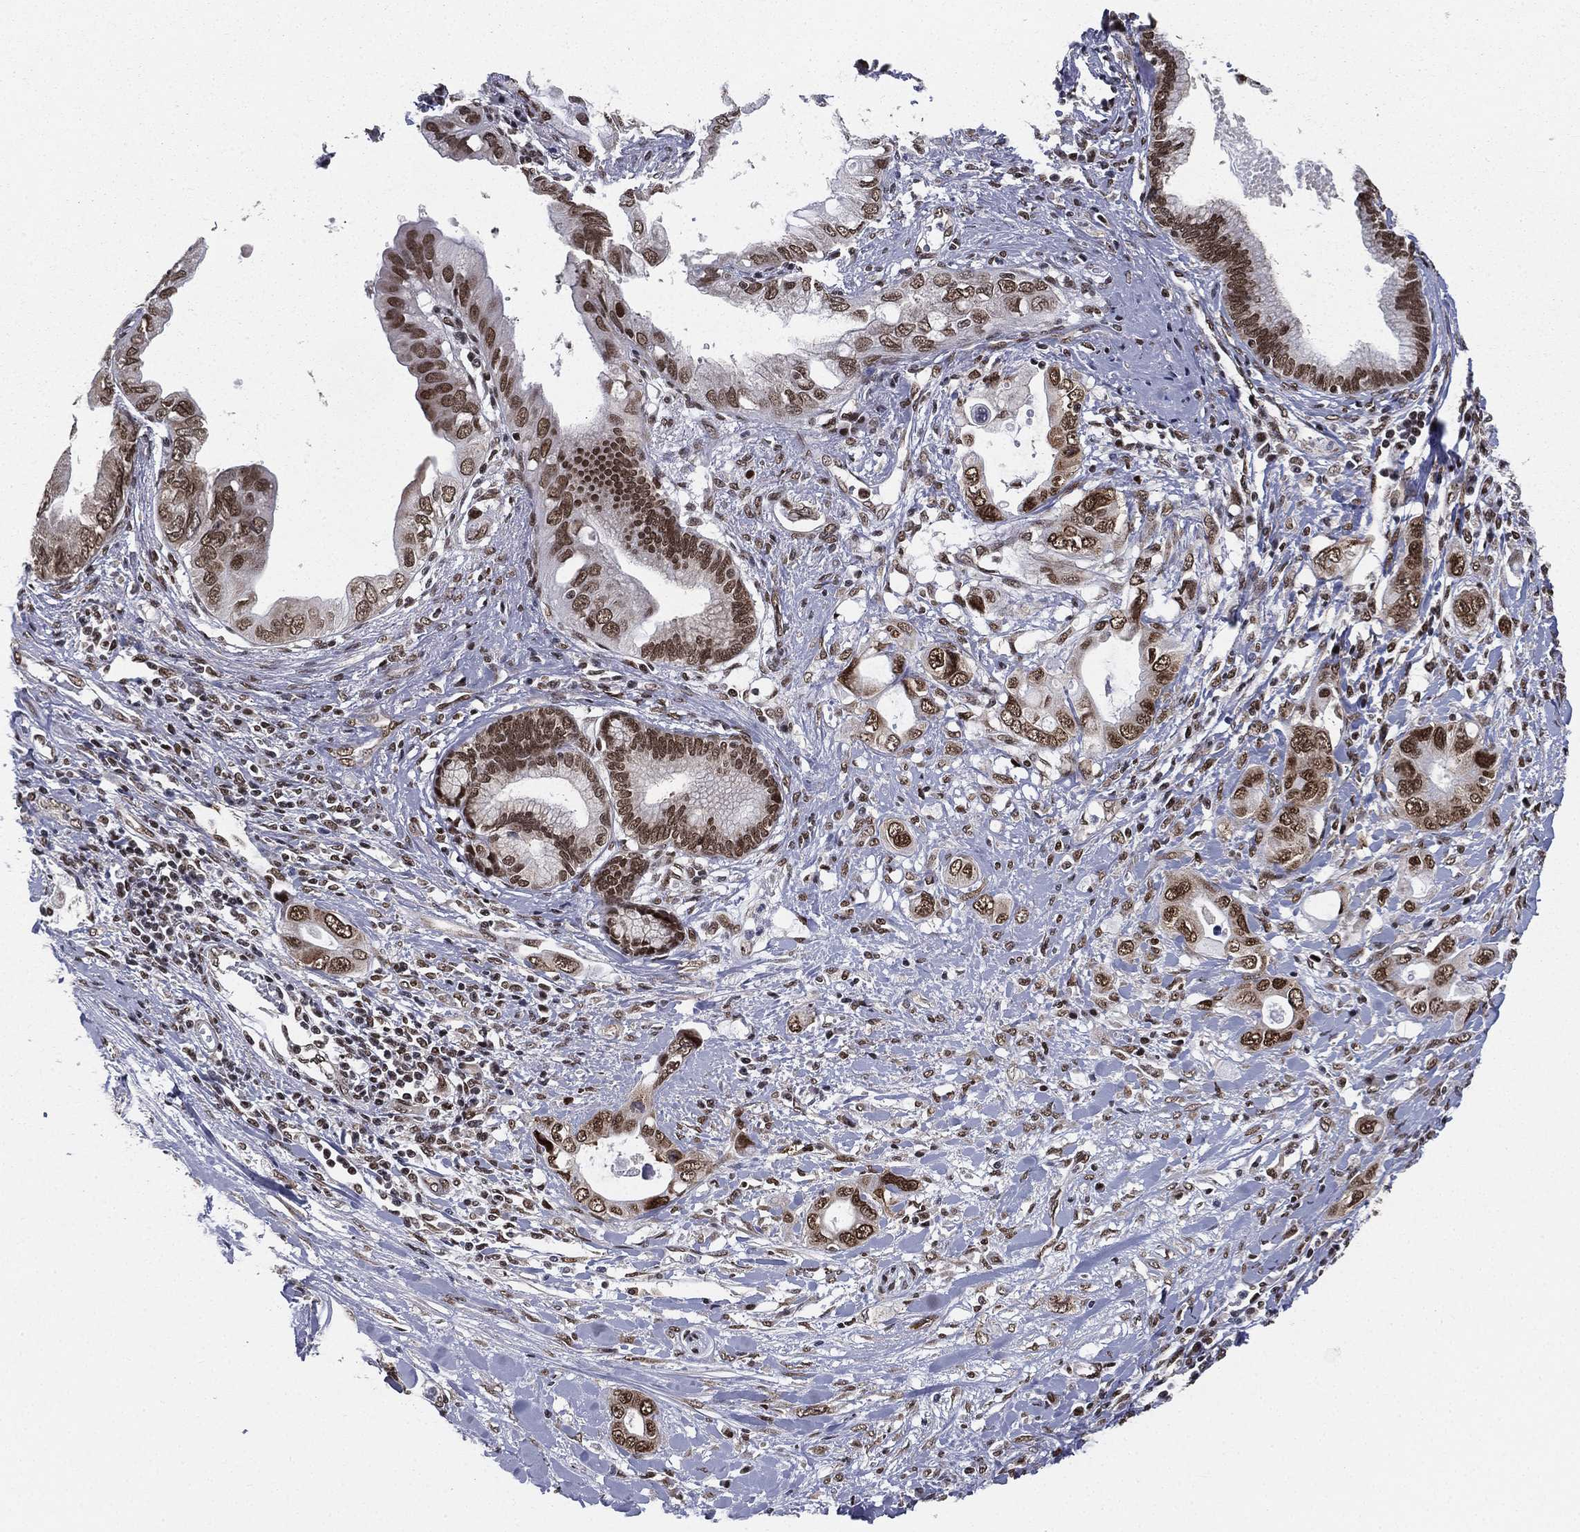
{"staining": {"intensity": "strong", "quantity": ">75%", "location": "nuclear"}, "tissue": "pancreatic cancer", "cell_type": "Tumor cells", "image_type": "cancer", "snomed": [{"axis": "morphology", "description": "Adenocarcinoma, NOS"}, {"axis": "topography", "description": "Pancreas"}], "caption": "There is high levels of strong nuclear positivity in tumor cells of pancreatic adenocarcinoma, as demonstrated by immunohistochemical staining (brown color).", "gene": "FUBP3", "patient": {"sex": "female", "age": 56}}